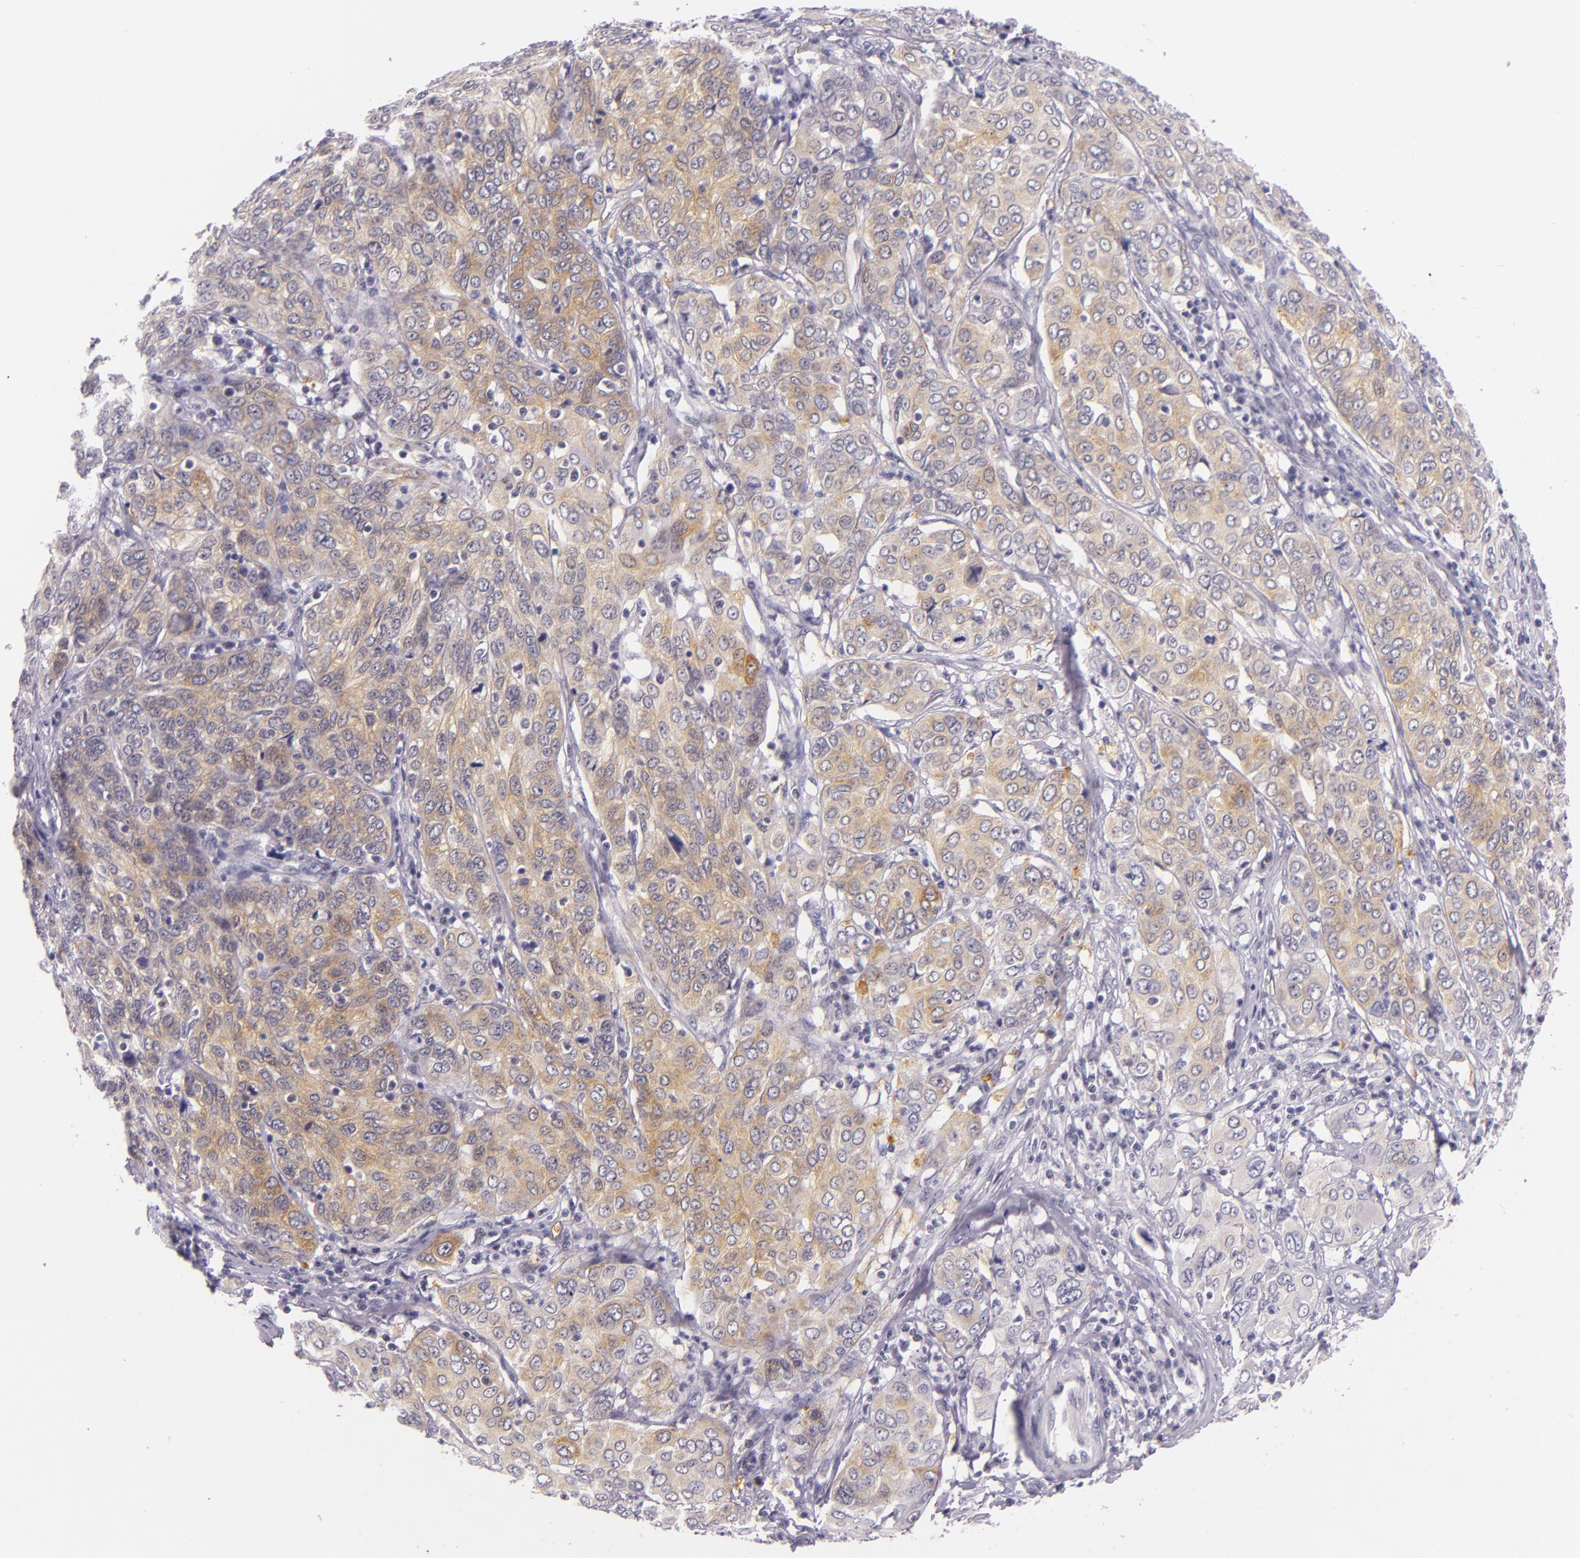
{"staining": {"intensity": "weak", "quantity": ">75%", "location": "cytoplasmic/membranous"}, "tissue": "cervical cancer", "cell_type": "Tumor cells", "image_type": "cancer", "snomed": [{"axis": "morphology", "description": "Squamous cell carcinoma, NOS"}, {"axis": "topography", "description": "Cervix"}], "caption": "The immunohistochemical stain shows weak cytoplasmic/membranous positivity in tumor cells of cervical cancer (squamous cell carcinoma) tissue. The protein of interest is stained brown, and the nuclei are stained in blue (DAB IHC with brightfield microscopy, high magnification).", "gene": "HSP90AA1", "patient": {"sex": "female", "age": 38}}